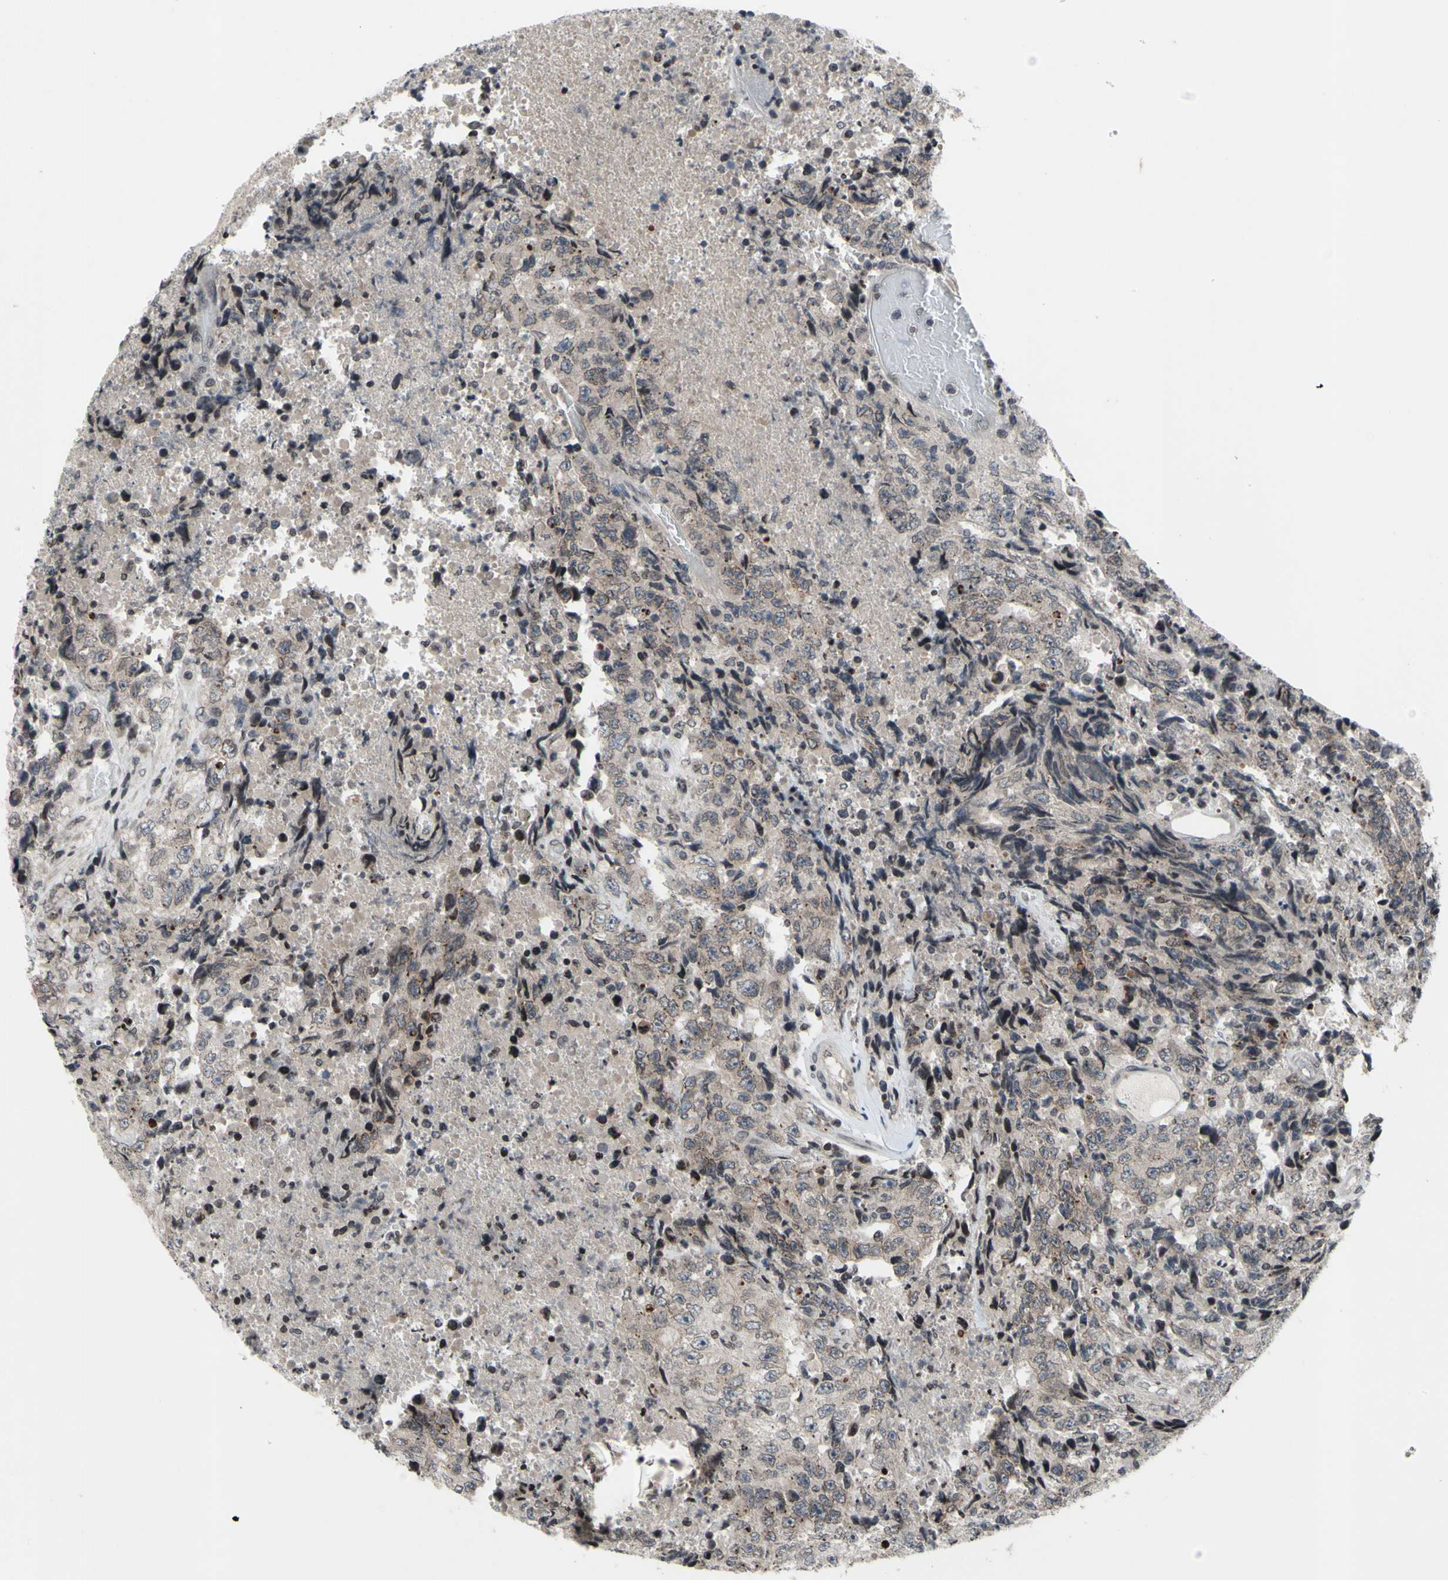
{"staining": {"intensity": "weak", "quantity": "25%-75%", "location": "cytoplasmic/membranous"}, "tissue": "testis cancer", "cell_type": "Tumor cells", "image_type": "cancer", "snomed": [{"axis": "morphology", "description": "Necrosis, NOS"}, {"axis": "morphology", "description": "Carcinoma, Embryonal, NOS"}, {"axis": "topography", "description": "Testis"}], "caption": "A brown stain shows weak cytoplasmic/membranous expression of a protein in human testis embryonal carcinoma tumor cells. (DAB (3,3'-diaminobenzidine) IHC with brightfield microscopy, high magnification).", "gene": "XPO1", "patient": {"sex": "male", "age": 19}}